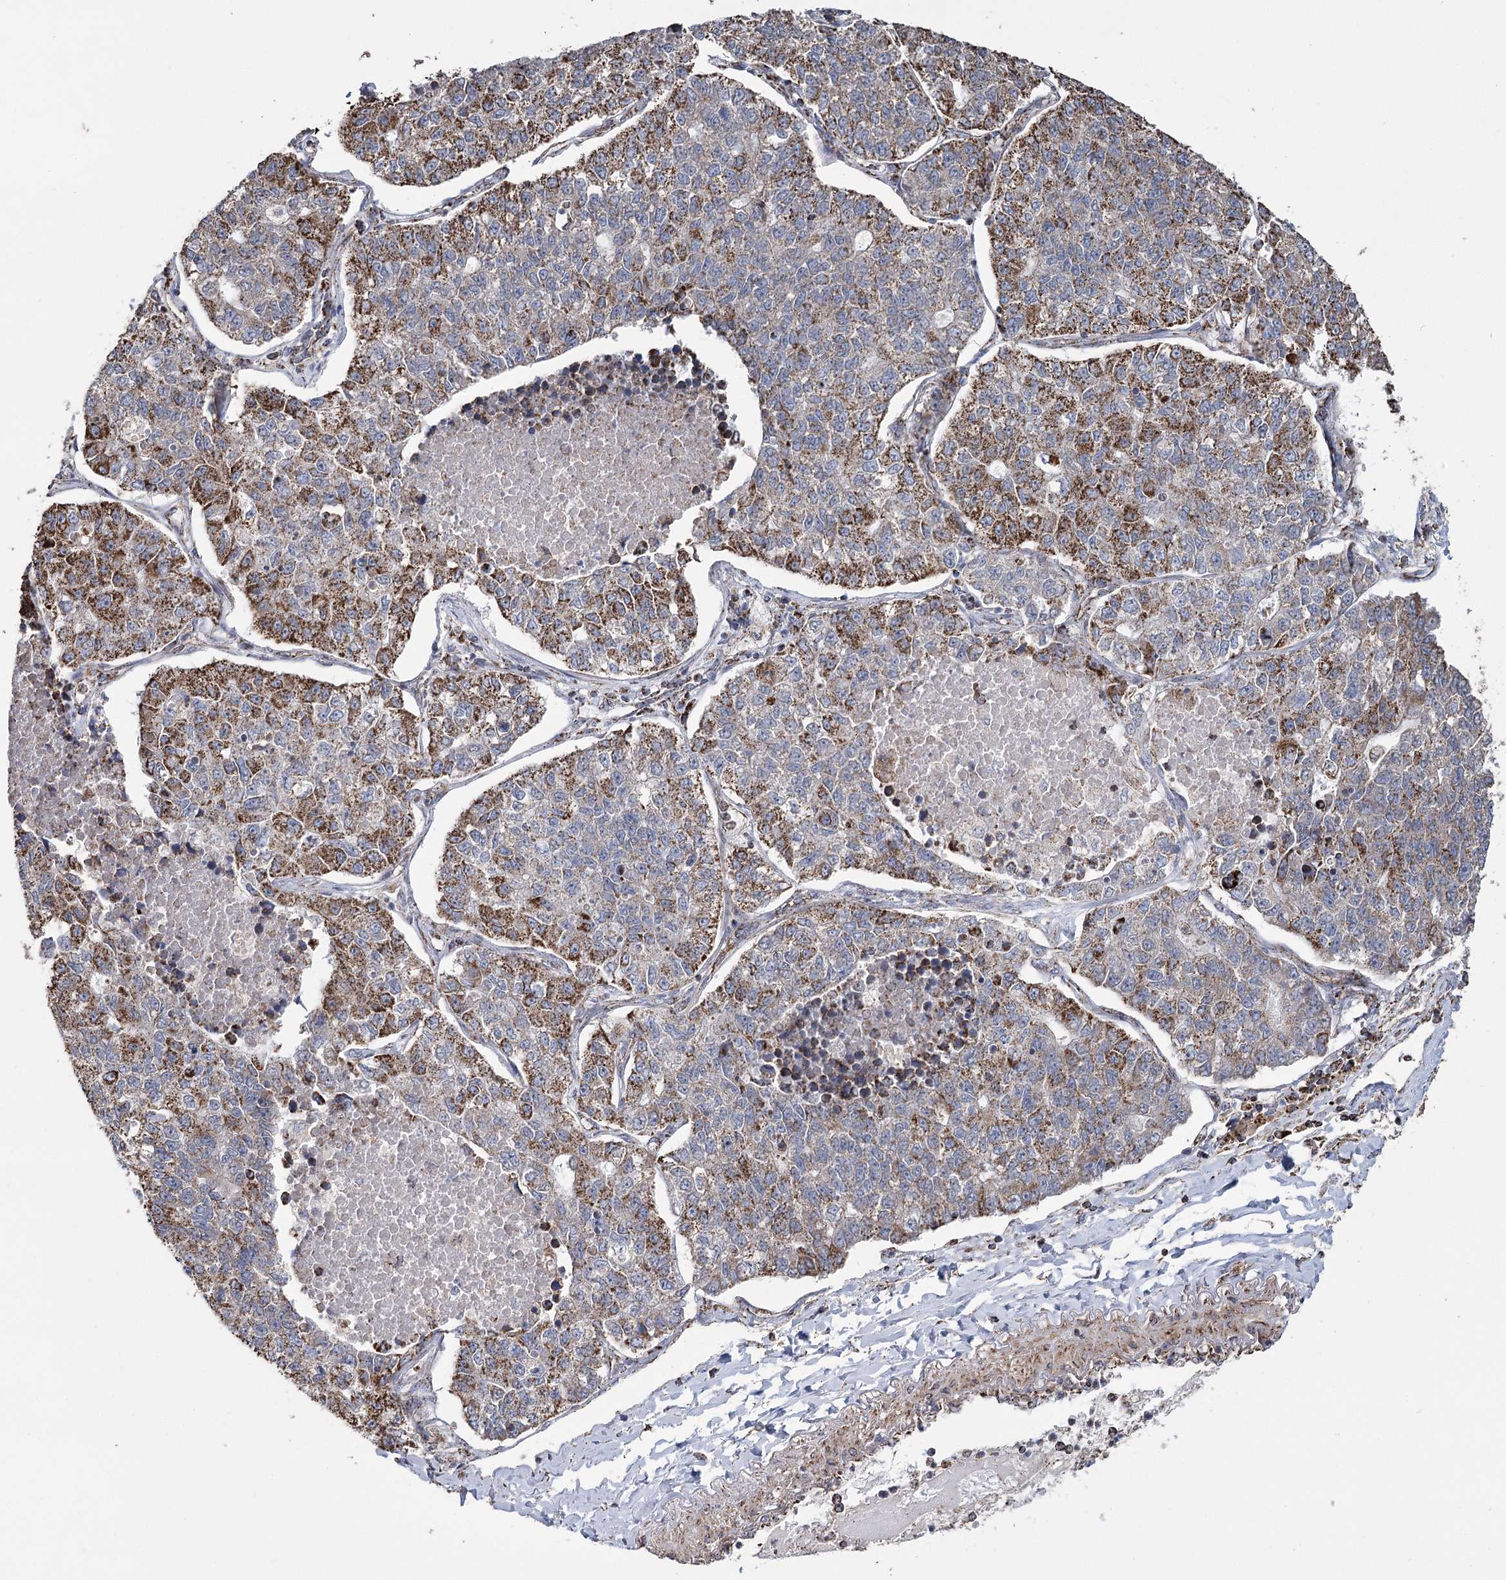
{"staining": {"intensity": "strong", "quantity": "25%-75%", "location": "cytoplasmic/membranous"}, "tissue": "lung cancer", "cell_type": "Tumor cells", "image_type": "cancer", "snomed": [{"axis": "morphology", "description": "Adenocarcinoma, NOS"}, {"axis": "topography", "description": "Lung"}], "caption": "Immunohistochemistry image of adenocarcinoma (lung) stained for a protein (brown), which demonstrates high levels of strong cytoplasmic/membranous staining in about 25%-75% of tumor cells.", "gene": "RANBP3L", "patient": {"sex": "male", "age": 49}}